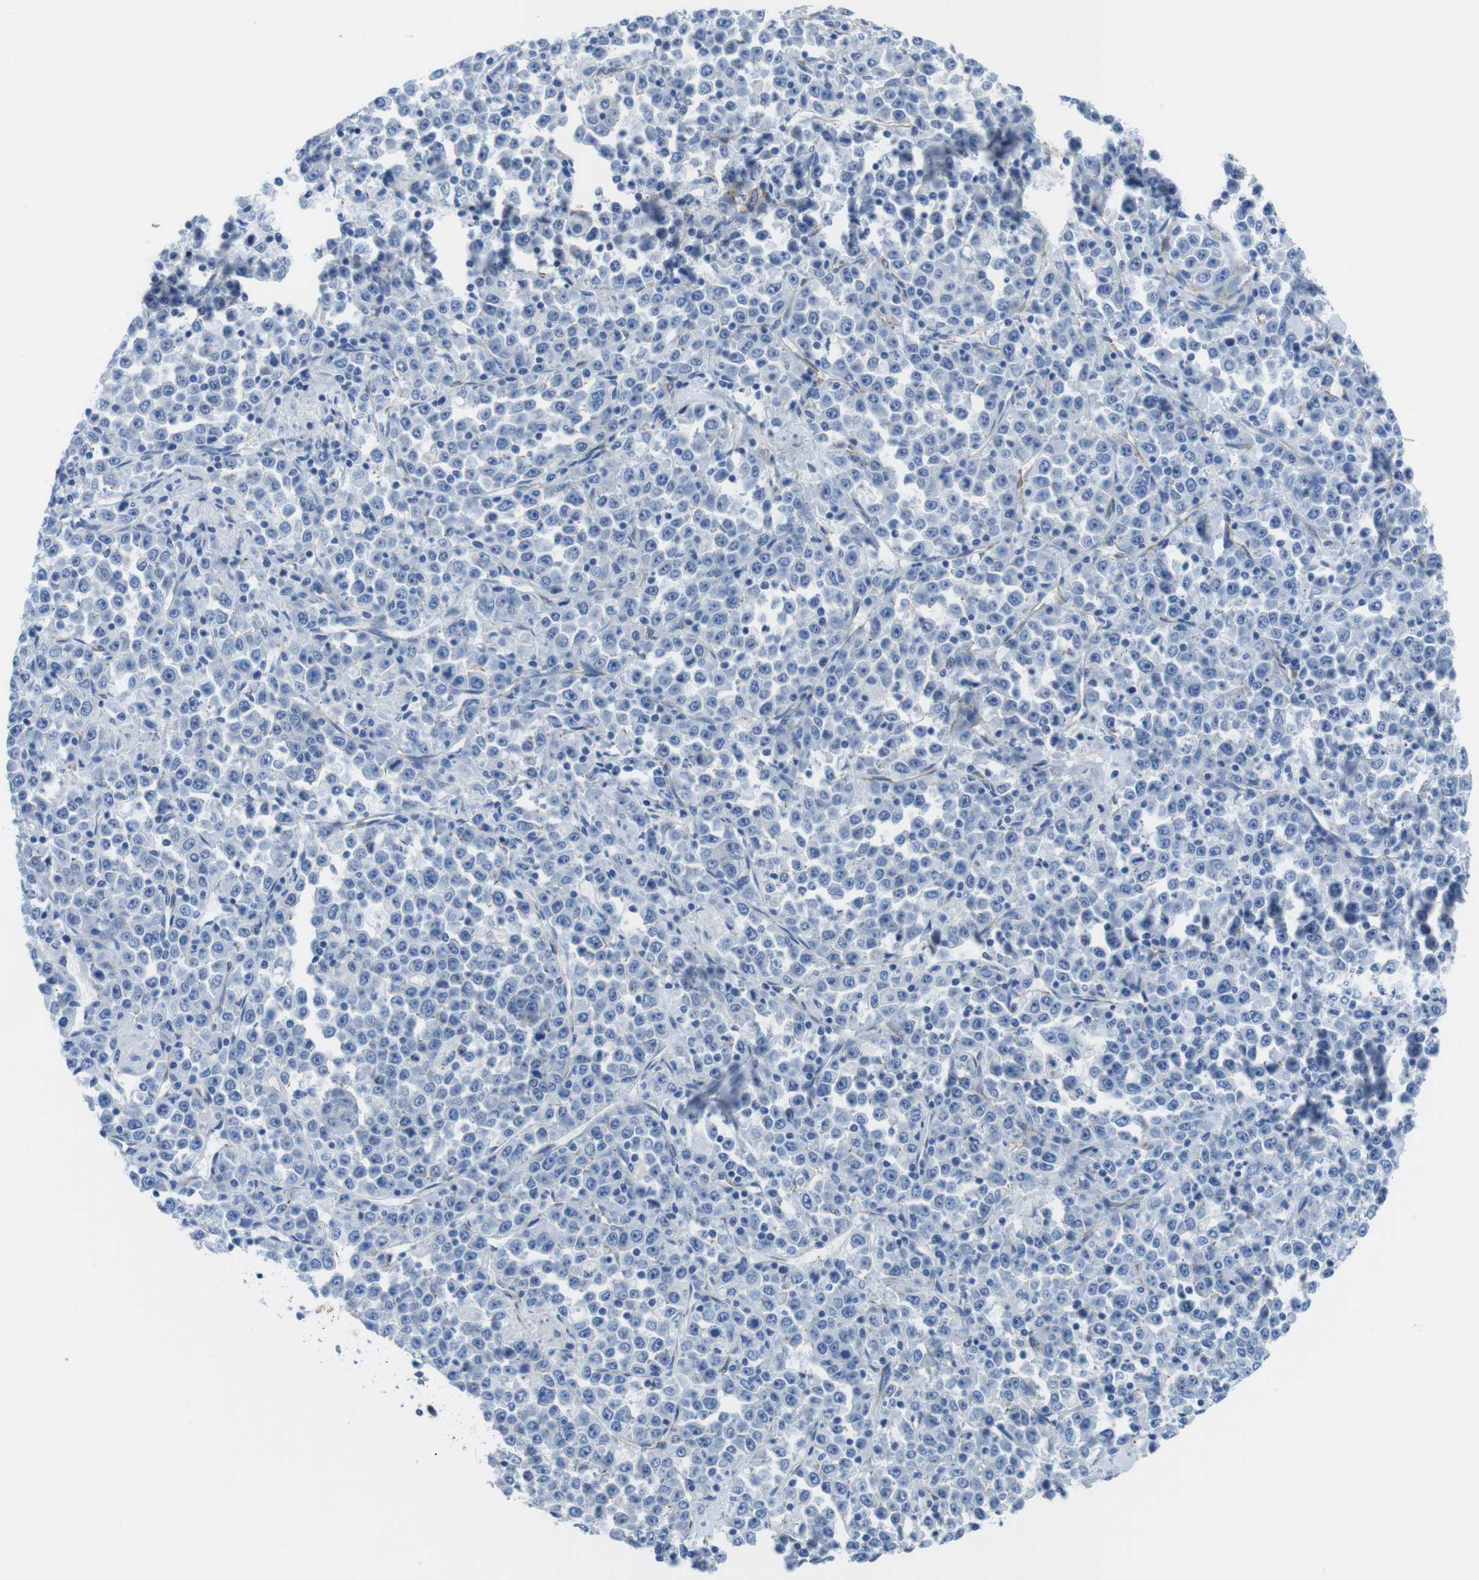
{"staining": {"intensity": "negative", "quantity": "none", "location": "none"}, "tissue": "stomach cancer", "cell_type": "Tumor cells", "image_type": "cancer", "snomed": [{"axis": "morphology", "description": "Normal tissue, NOS"}, {"axis": "morphology", "description": "Adenocarcinoma, NOS"}, {"axis": "topography", "description": "Stomach, upper"}, {"axis": "topography", "description": "Stomach"}], "caption": "Immunohistochemical staining of stomach cancer shows no significant staining in tumor cells.", "gene": "CDH8", "patient": {"sex": "male", "age": 59}}